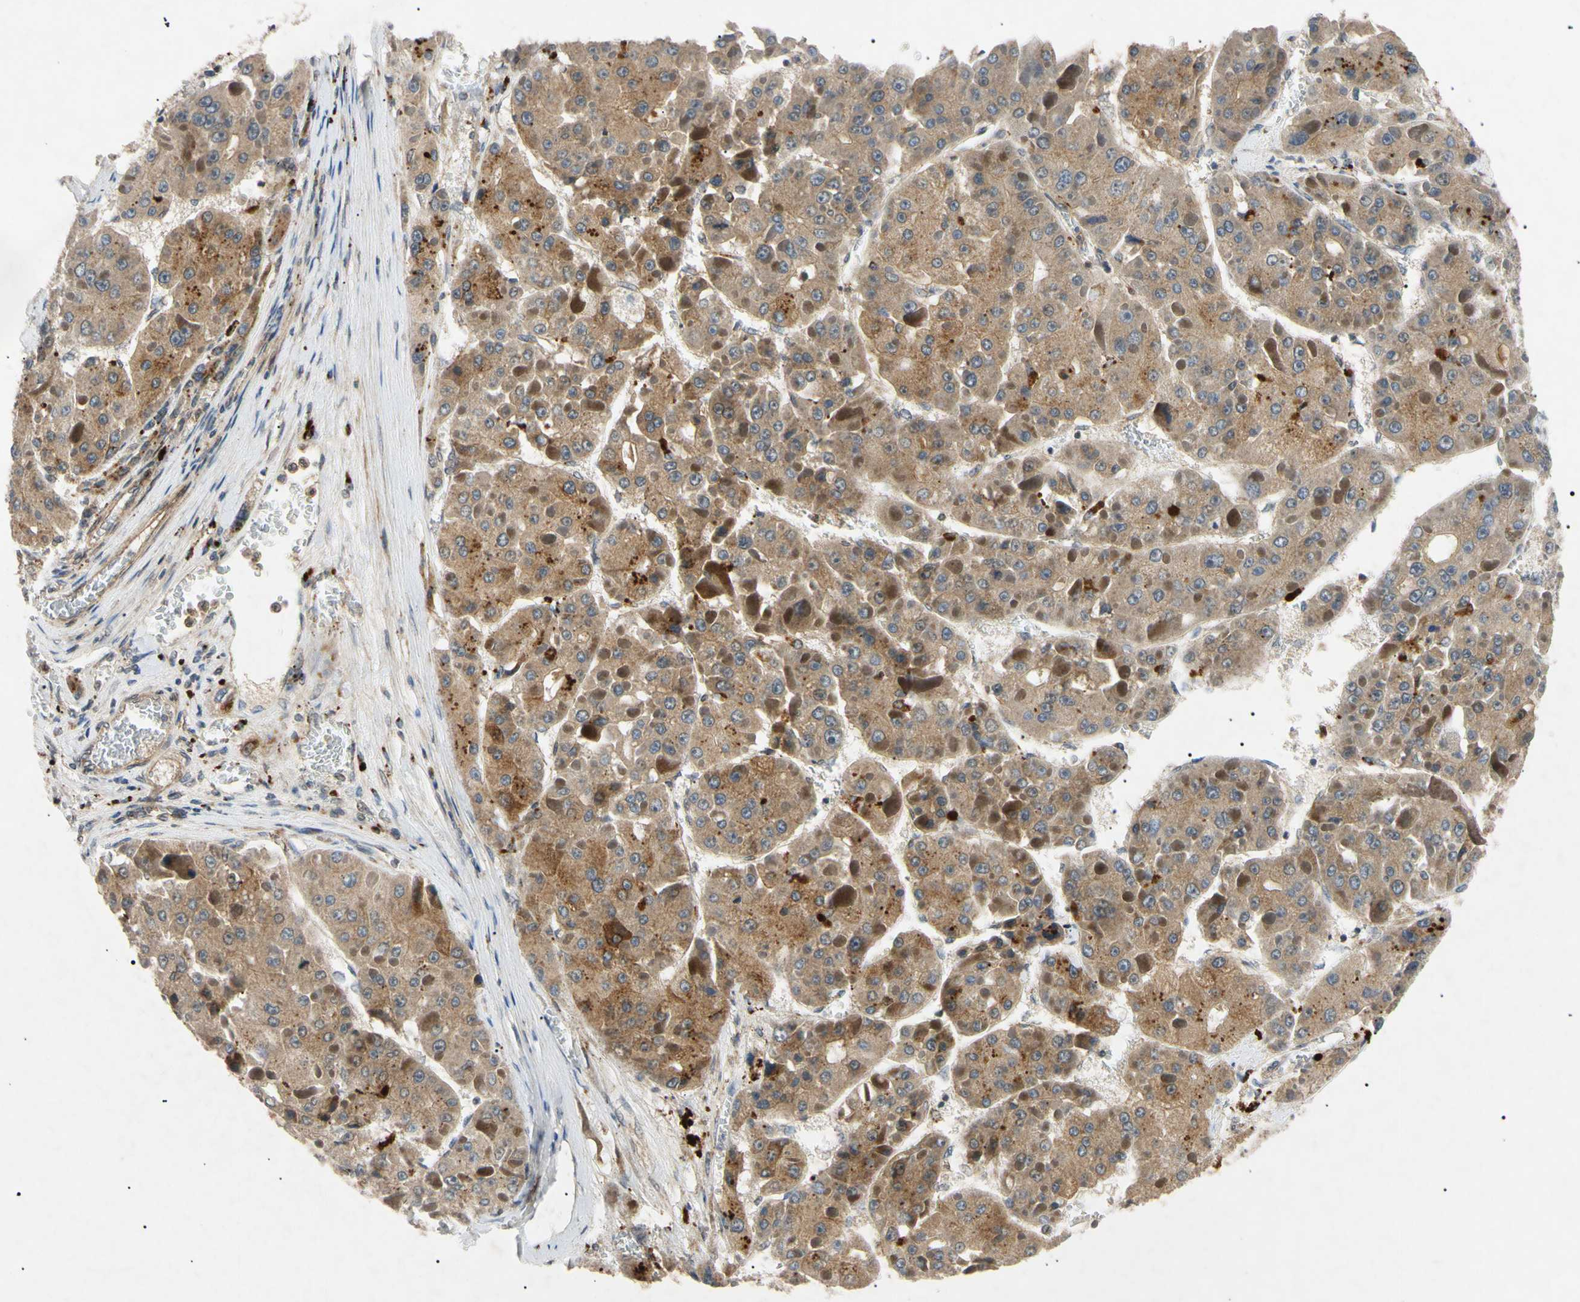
{"staining": {"intensity": "strong", "quantity": "<25%", "location": "cytoplasmic/membranous"}, "tissue": "liver cancer", "cell_type": "Tumor cells", "image_type": "cancer", "snomed": [{"axis": "morphology", "description": "Carcinoma, Hepatocellular, NOS"}, {"axis": "topography", "description": "Liver"}], "caption": "The immunohistochemical stain labels strong cytoplasmic/membranous positivity in tumor cells of liver hepatocellular carcinoma tissue.", "gene": "TUBB4A", "patient": {"sex": "female", "age": 73}}